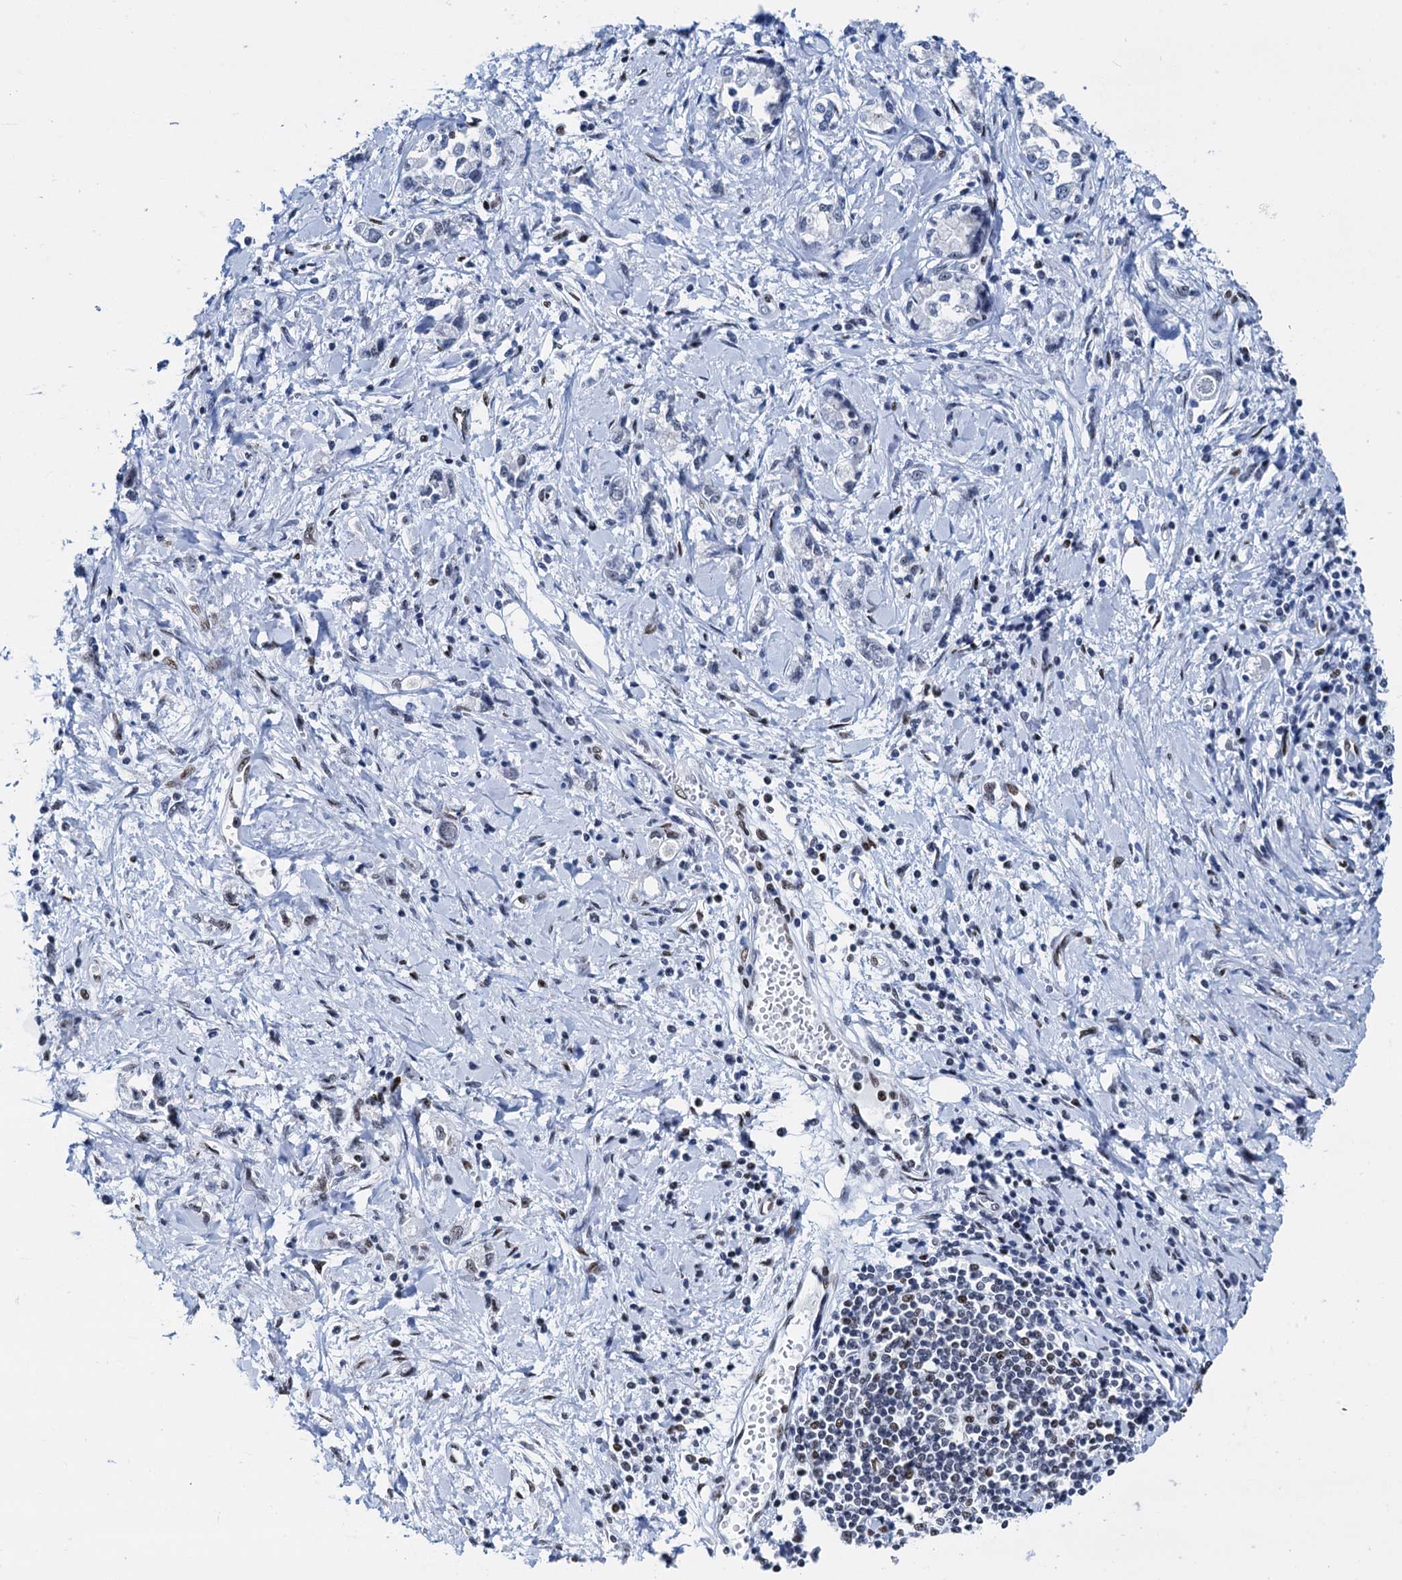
{"staining": {"intensity": "negative", "quantity": "none", "location": "none"}, "tissue": "stomach cancer", "cell_type": "Tumor cells", "image_type": "cancer", "snomed": [{"axis": "morphology", "description": "Adenocarcinoma, NOS"}, {"axis": "topography", "description": "Stomach"}], "caption": "Micrograph shows no significant protein staining in tumor cells of stomach adenocarcinoma.", "gene": "SLTM", "patient": {"sex": "female", "age": 76}}